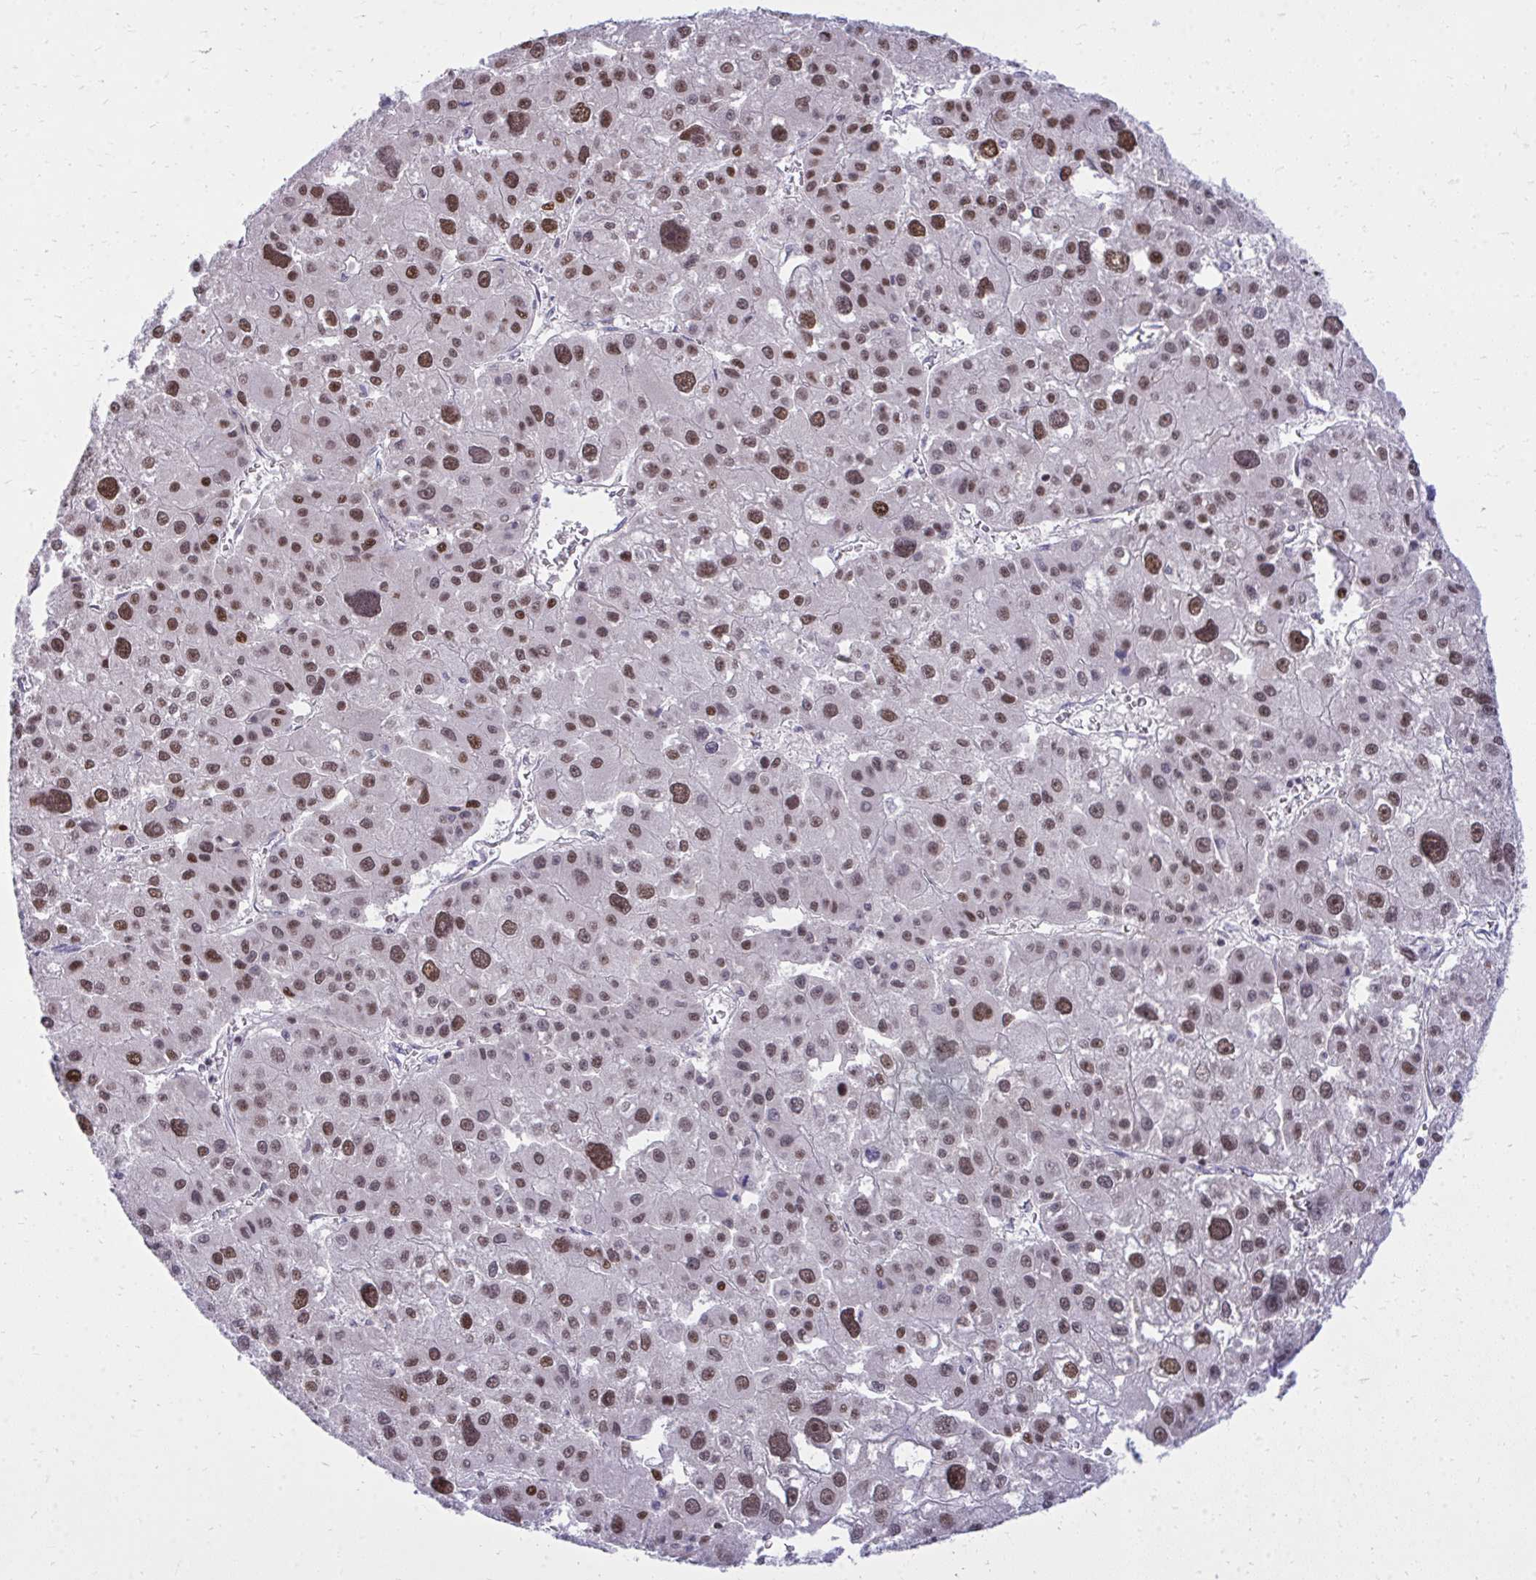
{"staining": {"intensity": "moderate", "quantity": ">75%", "location": "nuclear"}, "tissue": "liver cancer", "cell_type": "Tumor cells", "image_type": "cancer", "snomed": [{"axis": "morphology", "description": "Carcinoma, Hepatocellular, NOS"}, {"axis": "topography", "description": "Liver"}], "caption": "Brown immunohistochemical staining in hepatocellular carcinoma (liver) exhibits moderate nuclear positivity in approximately >75% of tumor cells.", "gene": "C14orf39", "patient": {"sex": "male", "age": 73}}